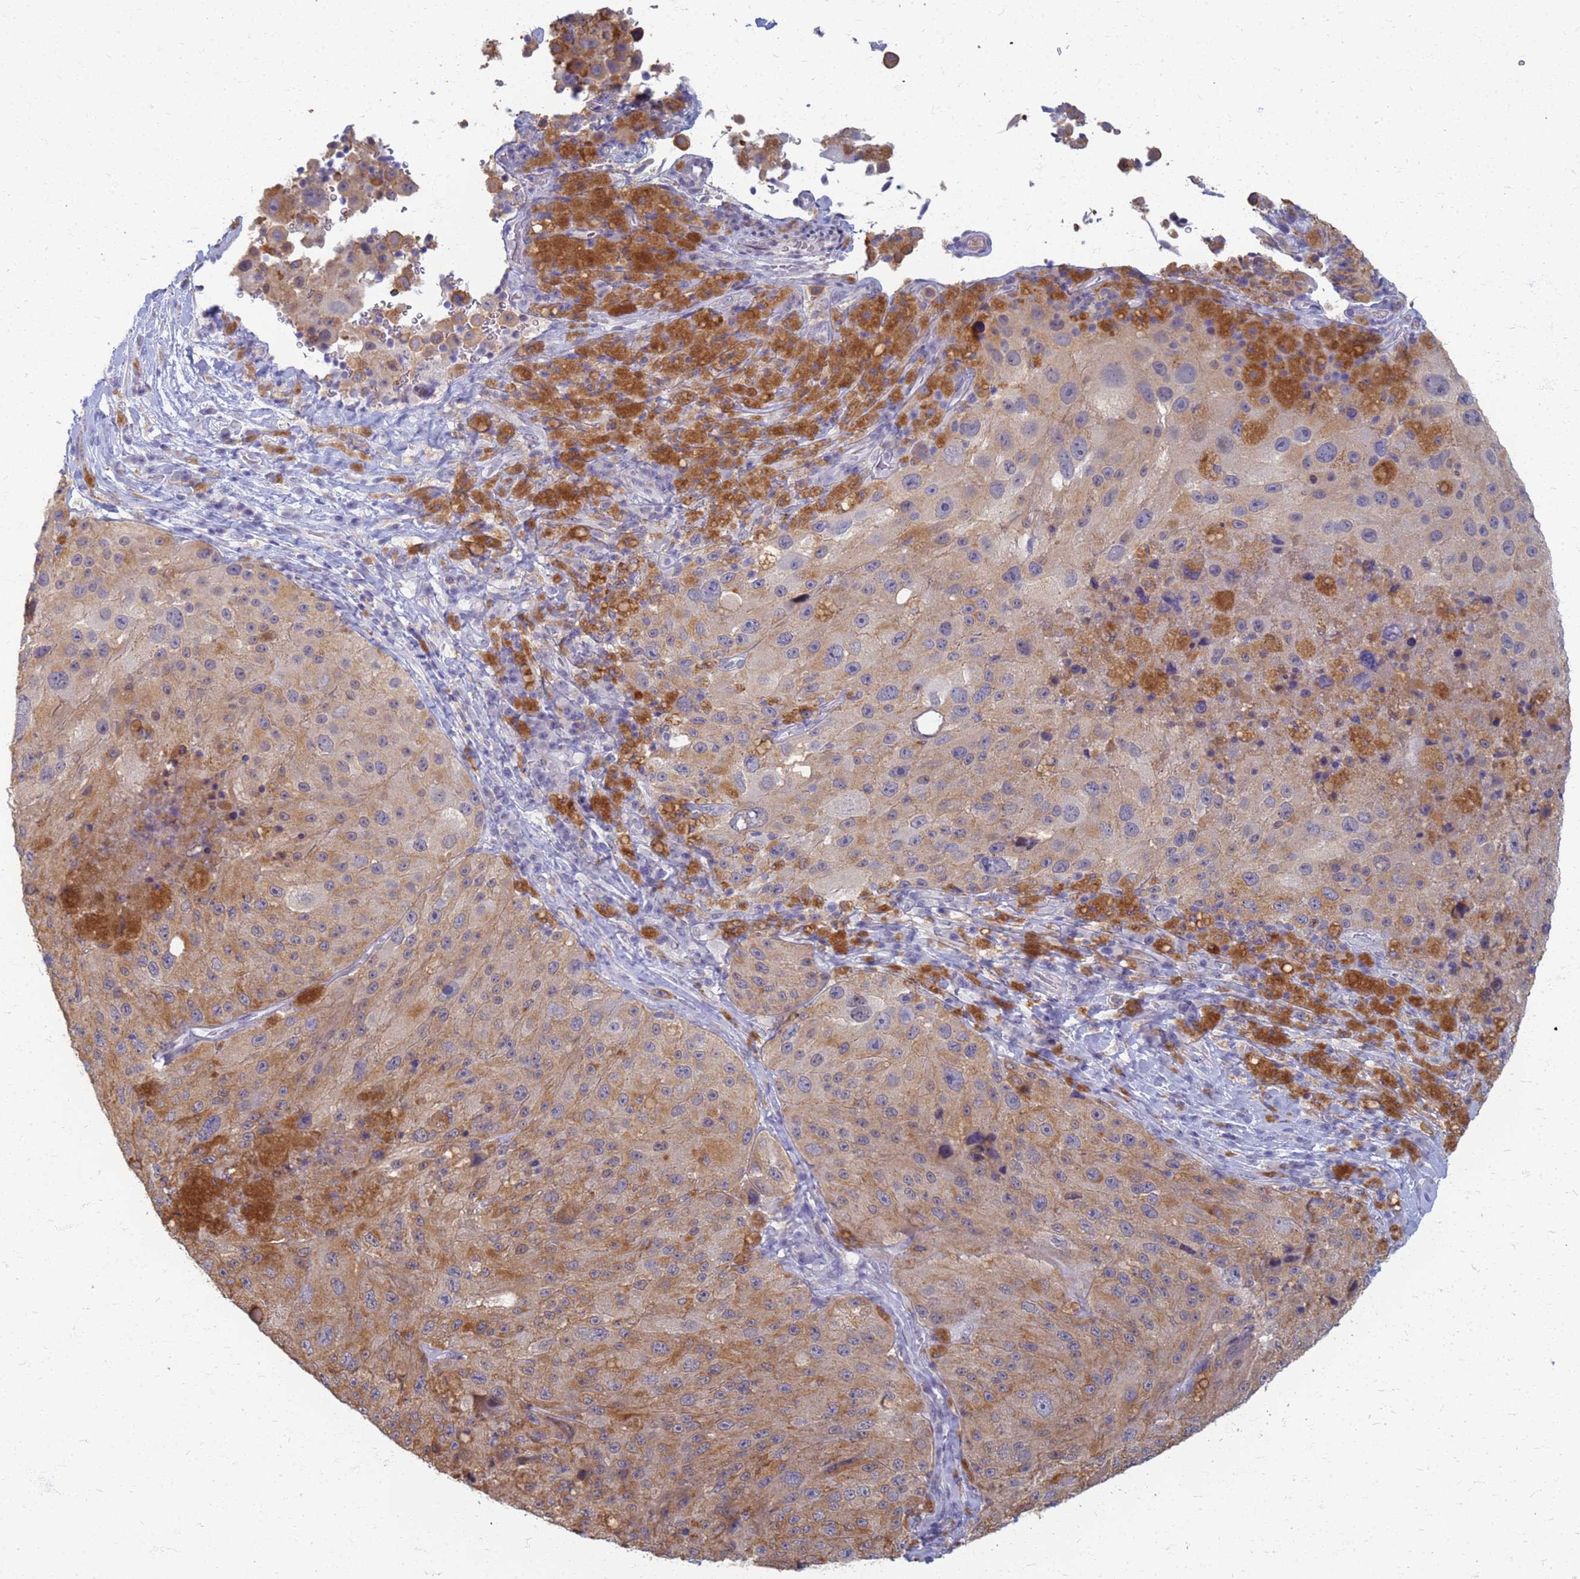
{"staining": {"intensity": "moderate", "quantity": ">75%", "location": "cytoplasmic/membranous"}, "tissue": "melanoma", "cell_type": "Tumor cells", "image_type": "cancer", "snomed": [{"axis": "morphology", "description": "Malignant melanoma, Metastatic site"}, {"axis": "topography", "description": "Lymph node"}], "caption": "Tumor cells reveal moderate cytoplasmic/membranous expression in approximately >75% of cells in melanoma.", "gene": "ATP6V1E1", "patient": {"sex": "male", "age": 62}}